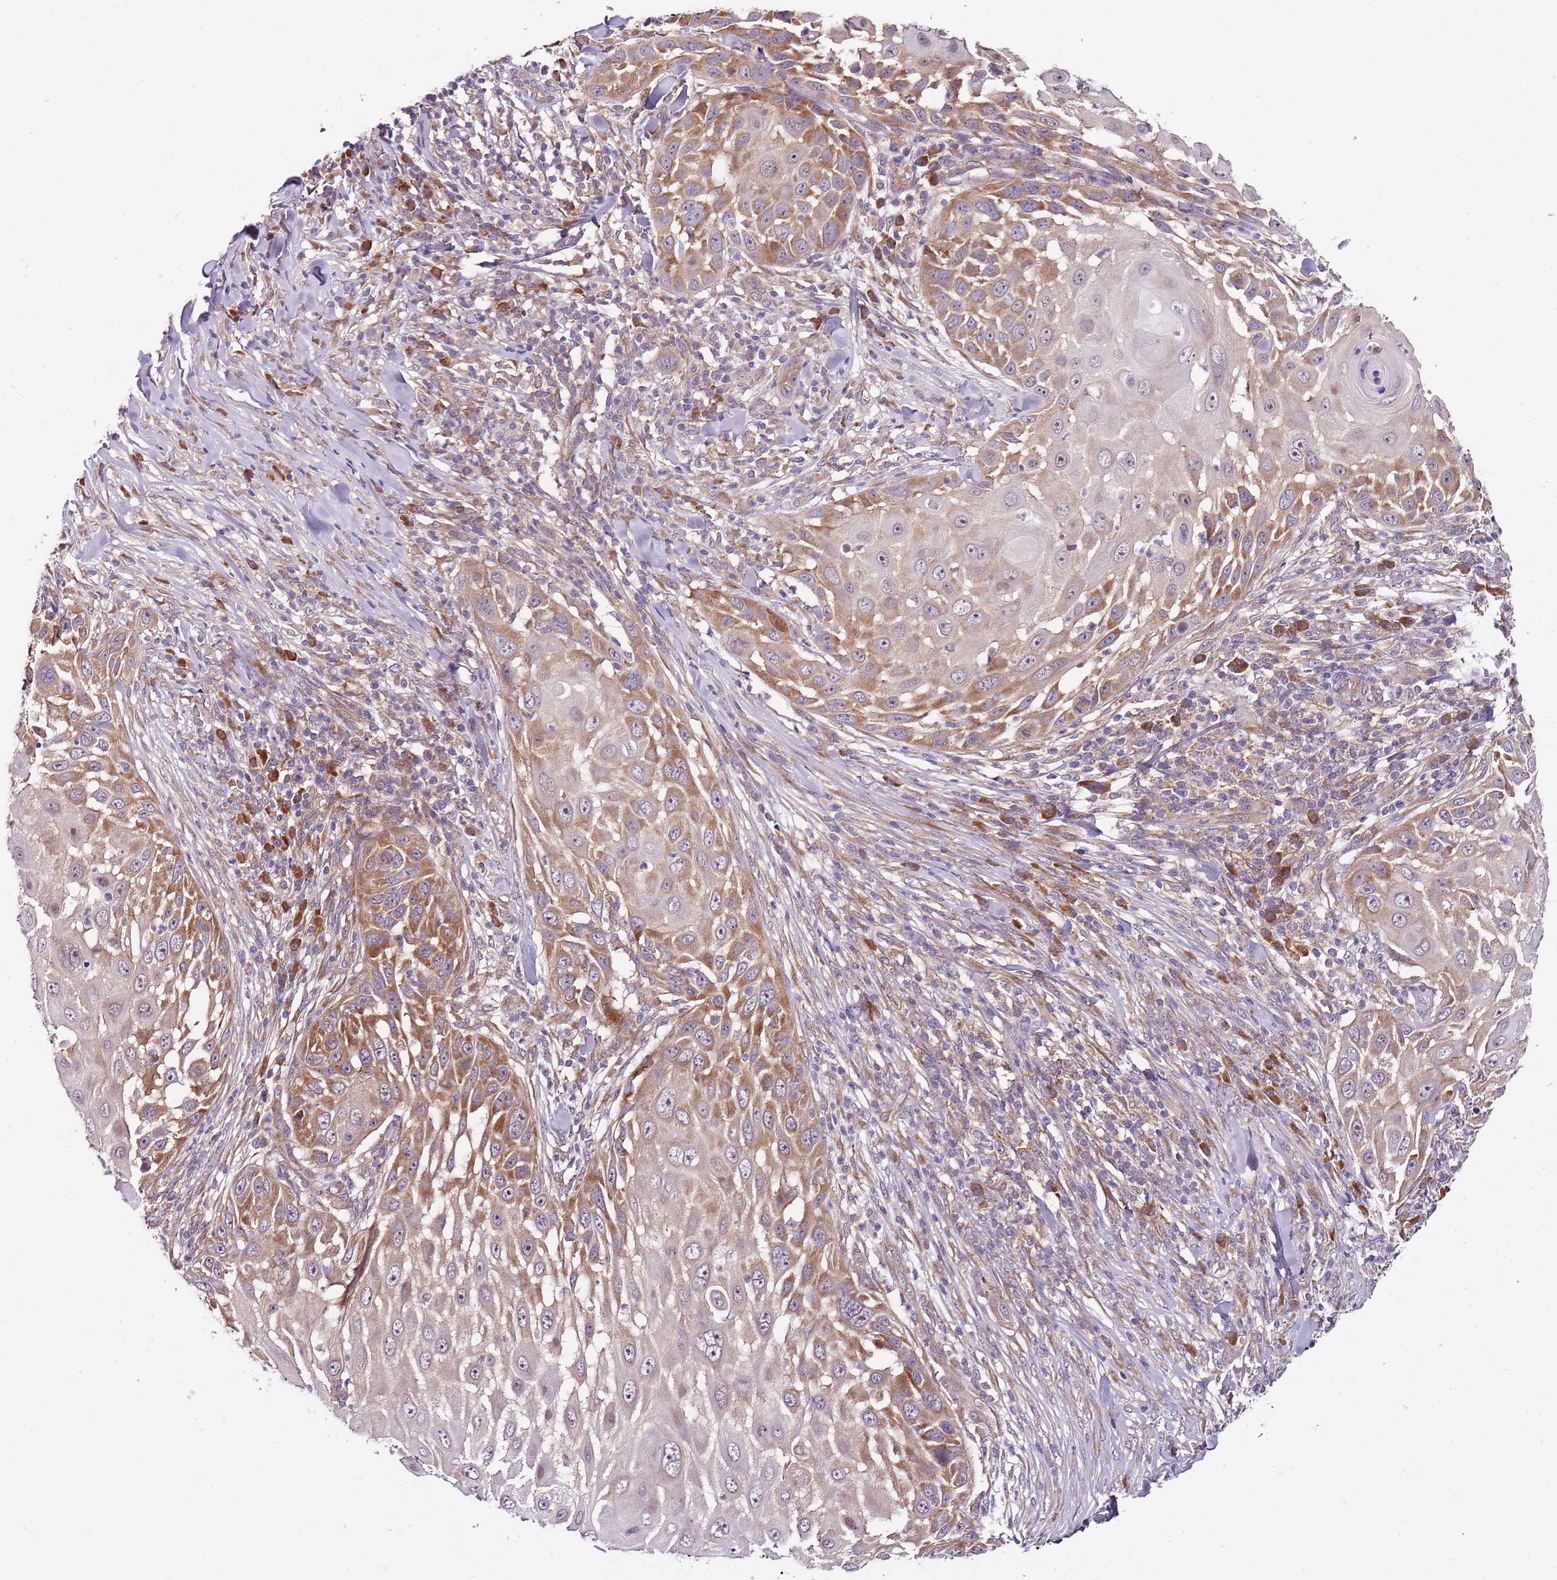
{"staining": {"intensity": "moderate", "quantity": ">75%", "location": "cytoplasmic/membranous"}, "tissue": "skin cancer", "cell_type": "Tumor cells", "image_type": "cancer", "snomed": [{"axis": "morphology", "description": "Squamous cell carcinoma, NOS"}, {"axis": "topography", "description": "Skin"}], "caption": "Squamous cell carcinoma (skin) was stained to show a protein in brown. There is medium levels of moderate cytoplasmic/membranous positivity in approximately >75% of tumor cells.", "gene": "FBXL22", "patient": {"sex": "female", "age": 44}}